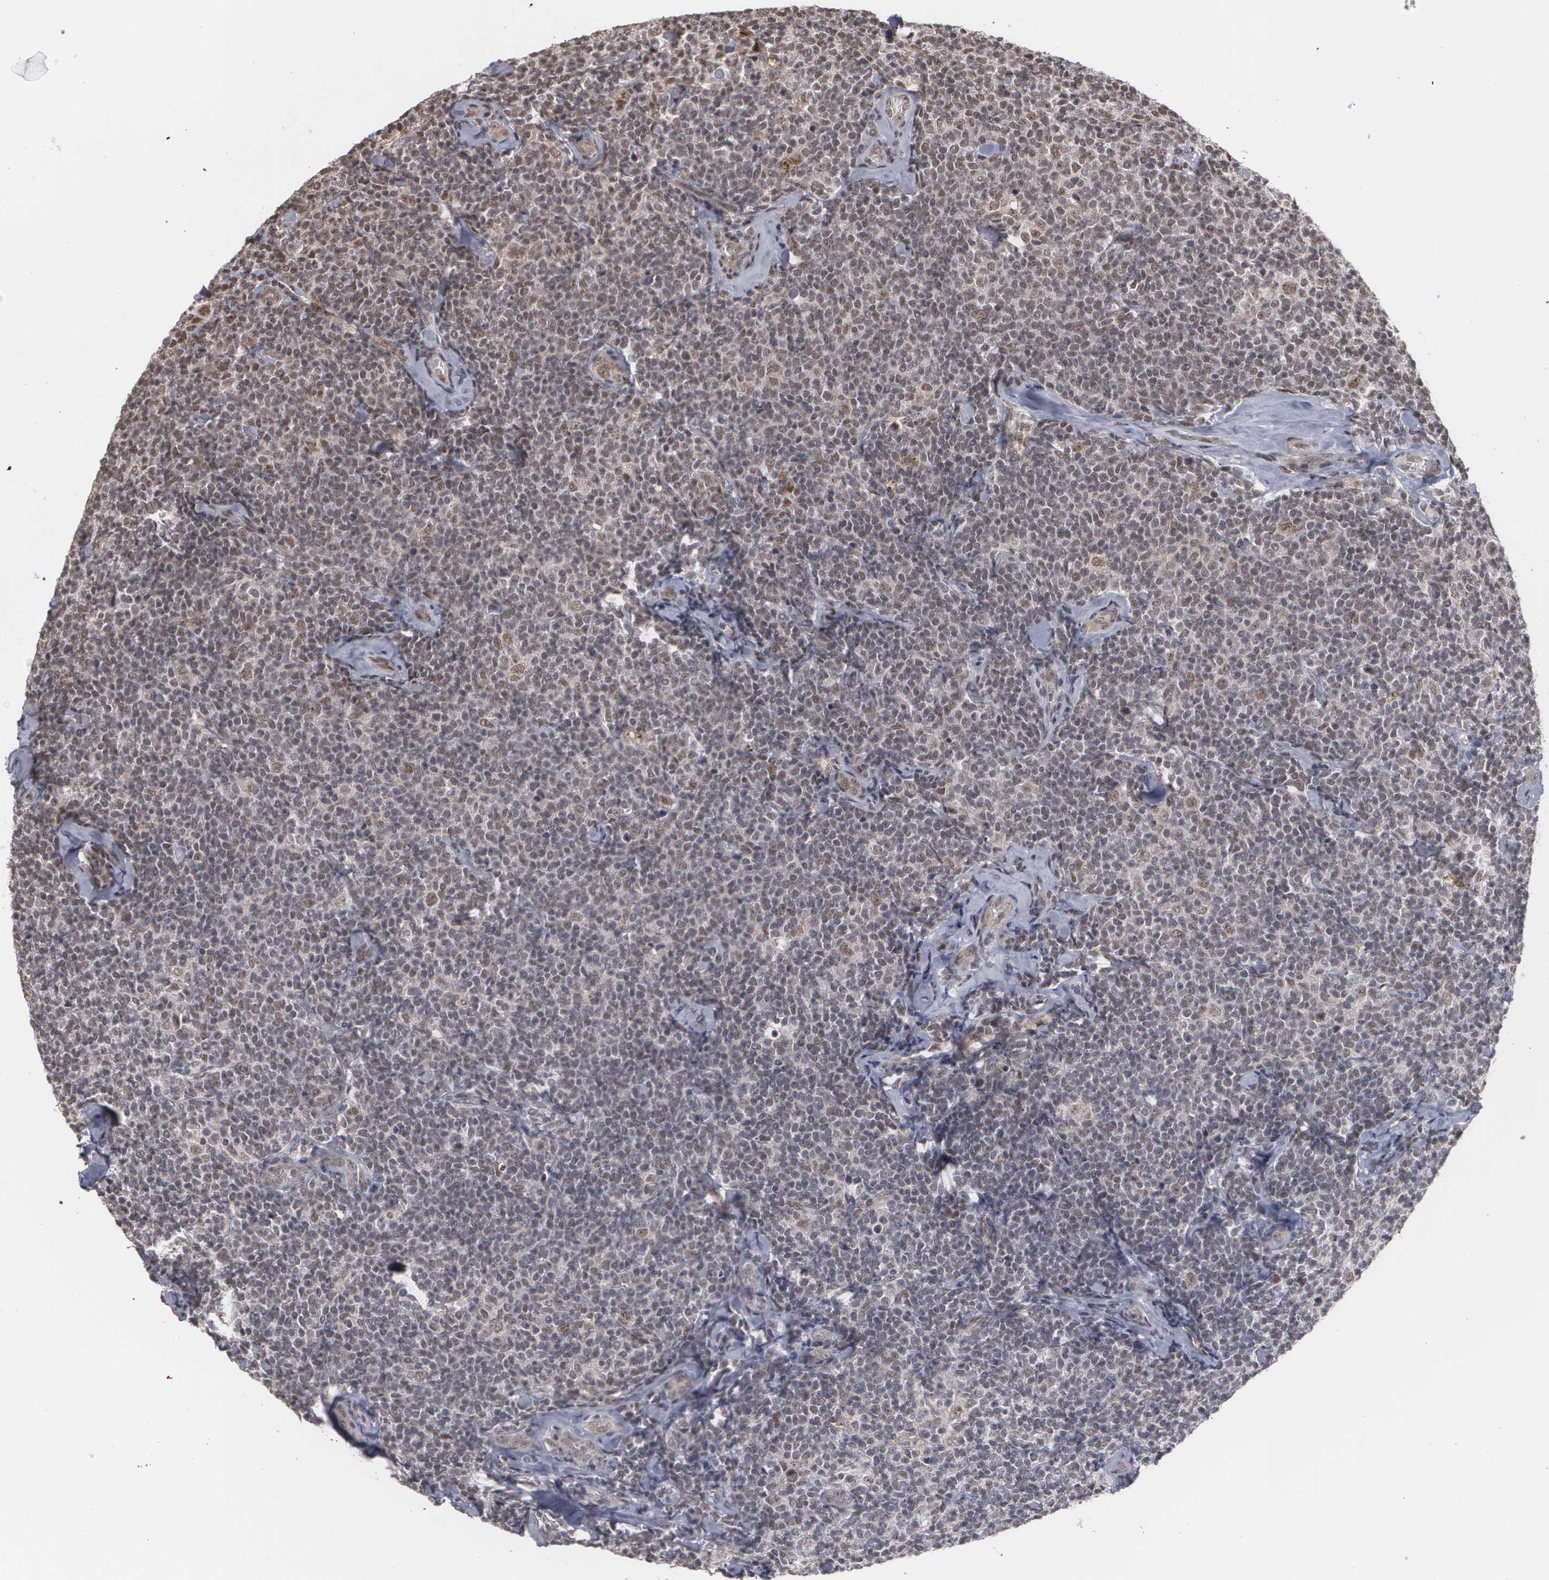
{"staining": {"intensity": "weak", "quantity": ">75%", "location": "nuclear"}, "tissue": "lymphoma", "cell_type": "Tumor cells", "image_type": "cancer", "snomed": [{"axis": "morphology", "description": "Malignant lymphoma, non-Hodgkin's type, Low grade"}, {"axis": "topography", "description": "Lymph node"}], "caption": "High-power microscopy captured an IHC image of lymphoma, revealing weak nuclear expression in approximately >75% of tumor cells.", "gene": "ZNF75A", "patient": {"sex": "female", "age": 56}}